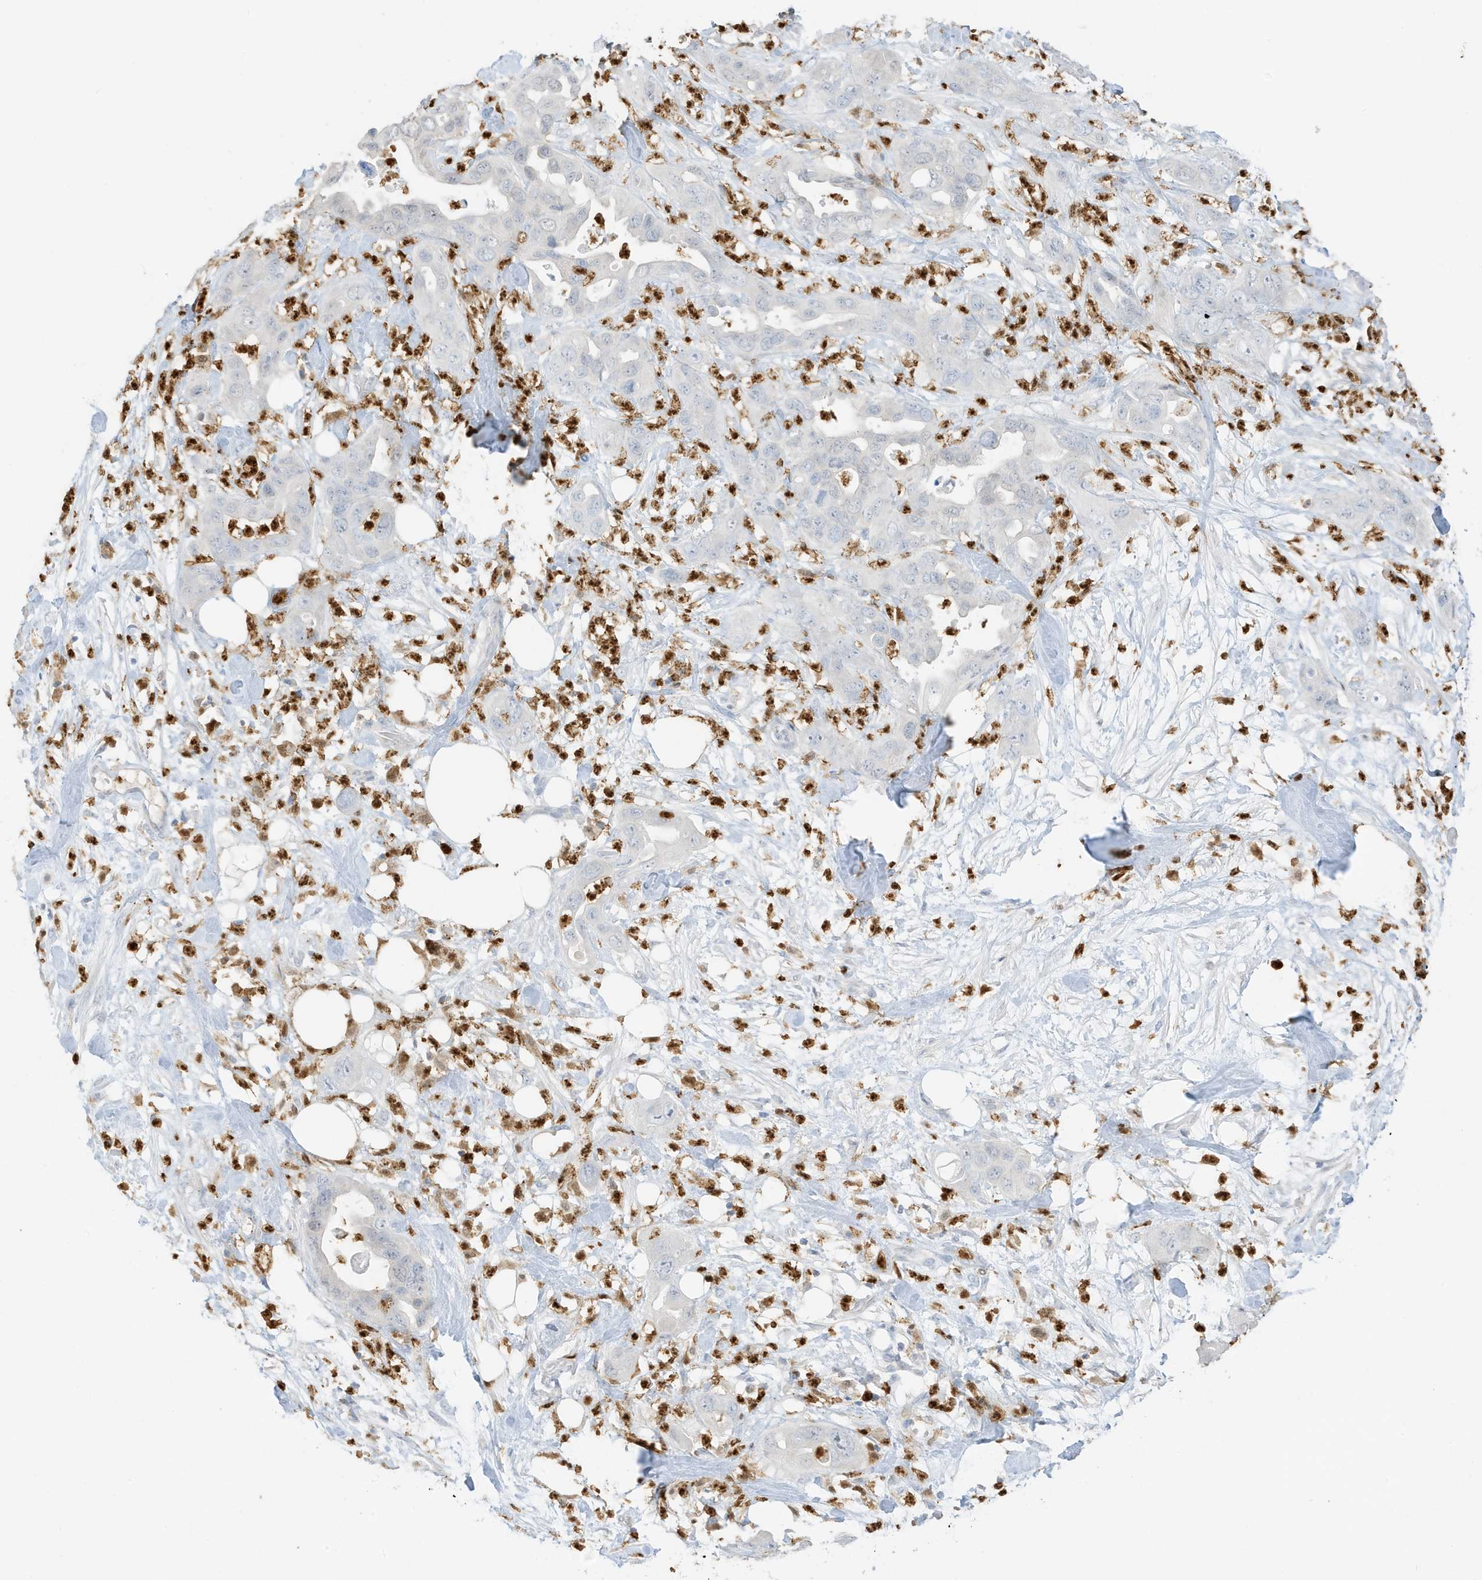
{"staining": {"intensity": "negative", "quantity": "none", "location": "none"}, "tissue": "pancreatic cancer", "cell_type": "Tumor cells", "image_type": "cancer", "snomed": [{"axis": "morphology", "description": "Adenocarcinoma, NOS"}, {"axis": "topography", "description": "Pancreas"}], "caption": "This micrograph is of adenocarcinoma (pancreatic) stained with immunohistochemistry (IHC) to label a protein in brown with the nuclei are counter-stained blue. There is no positivity in tumor cells.", "gene": "GCA", "patient": {"sex": "female", "age": 71}}